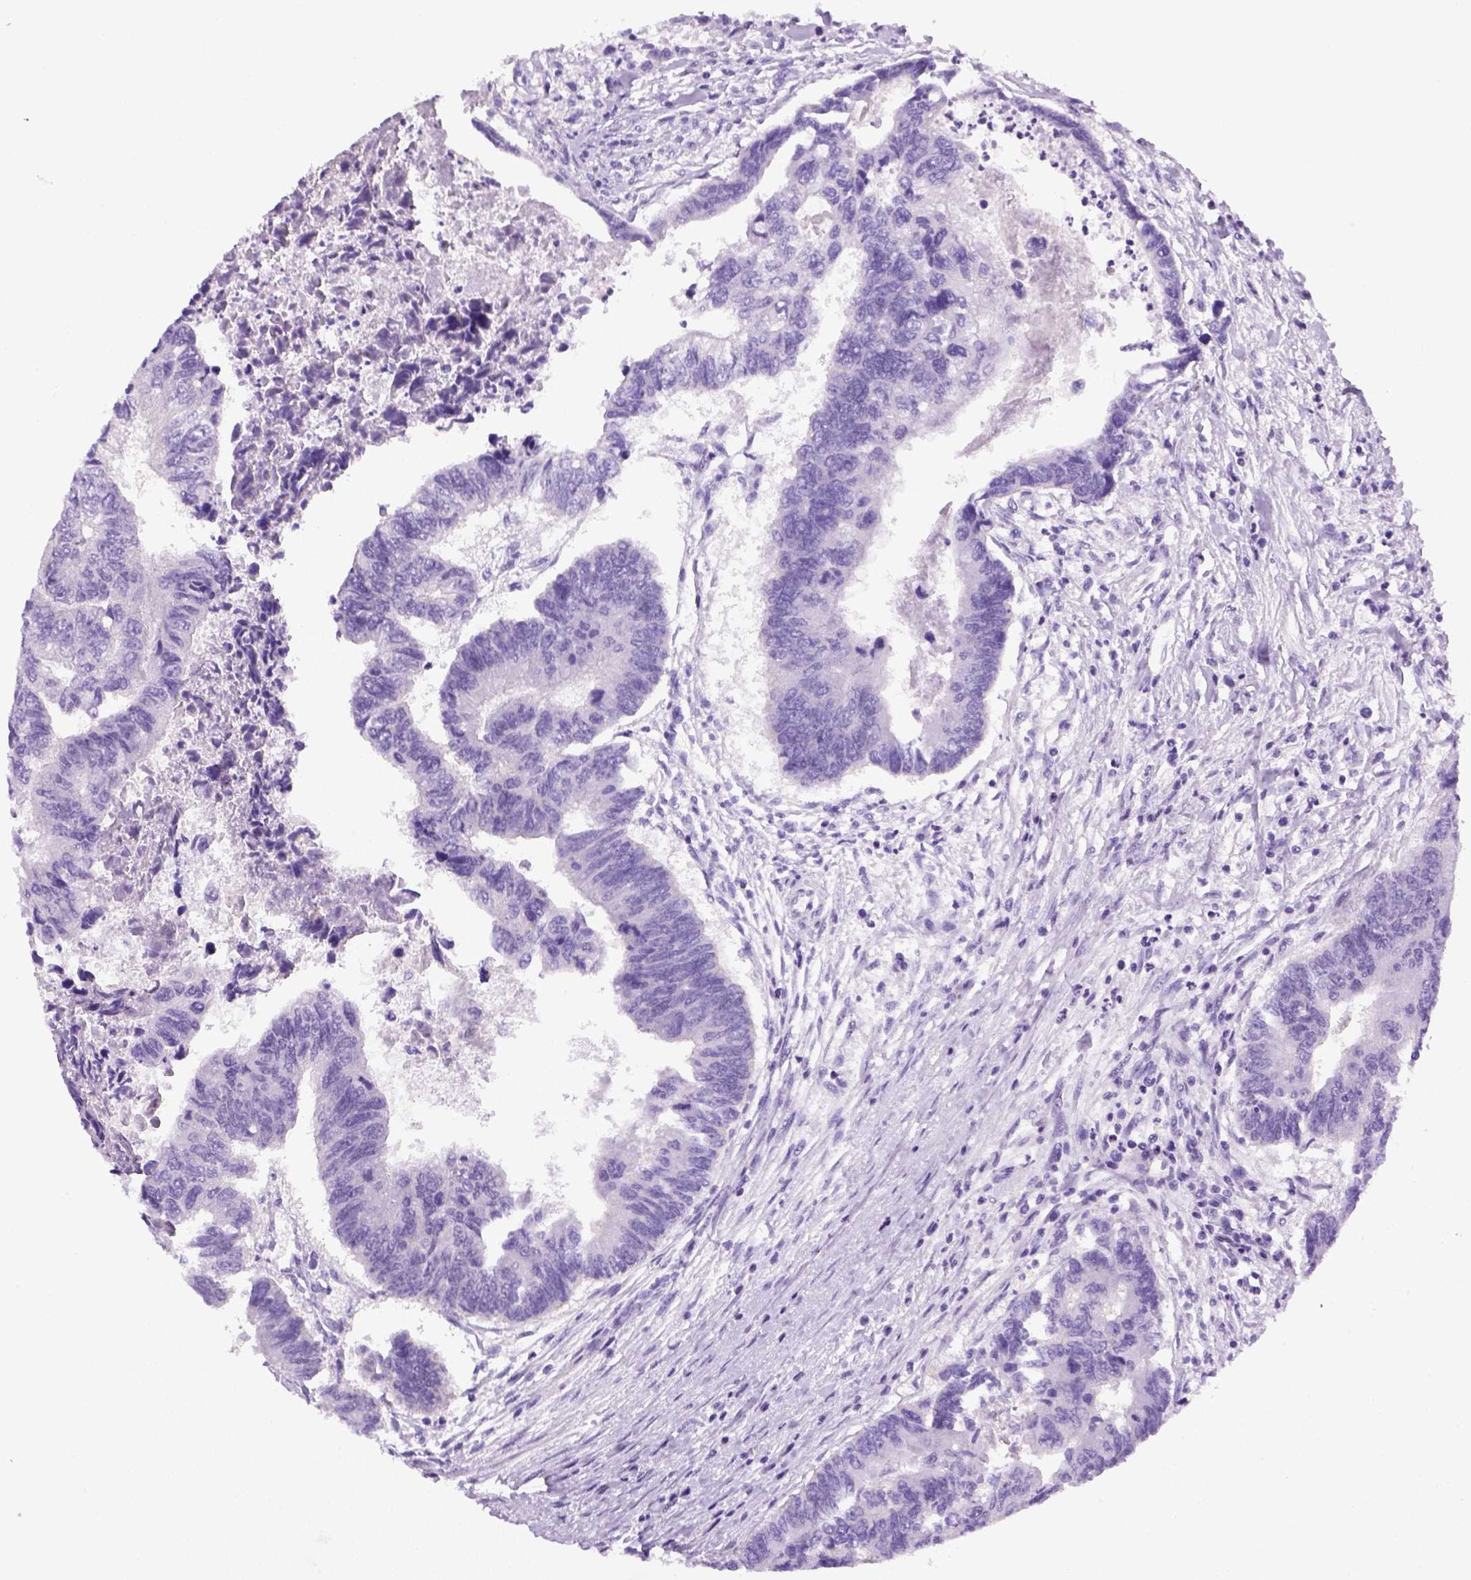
{"staining": {"intensity": "negative", "quantity": "none", "location": "none"}, "tissue": "colorectal cancer", "cell_type": "Tumor cells", "image_type": "cancer", "snomed": [{"axis": "morphology", "description": "Adenocarcinoma, NOS"}, {"axis": "topography", "description": "Colon"}], "caption": "An image of human colorectal cancer (adenocarcinoma) is negative for staining in tumor cells.", "gene": "KRT71", "patient": {"sex": "female", "age": 65}}